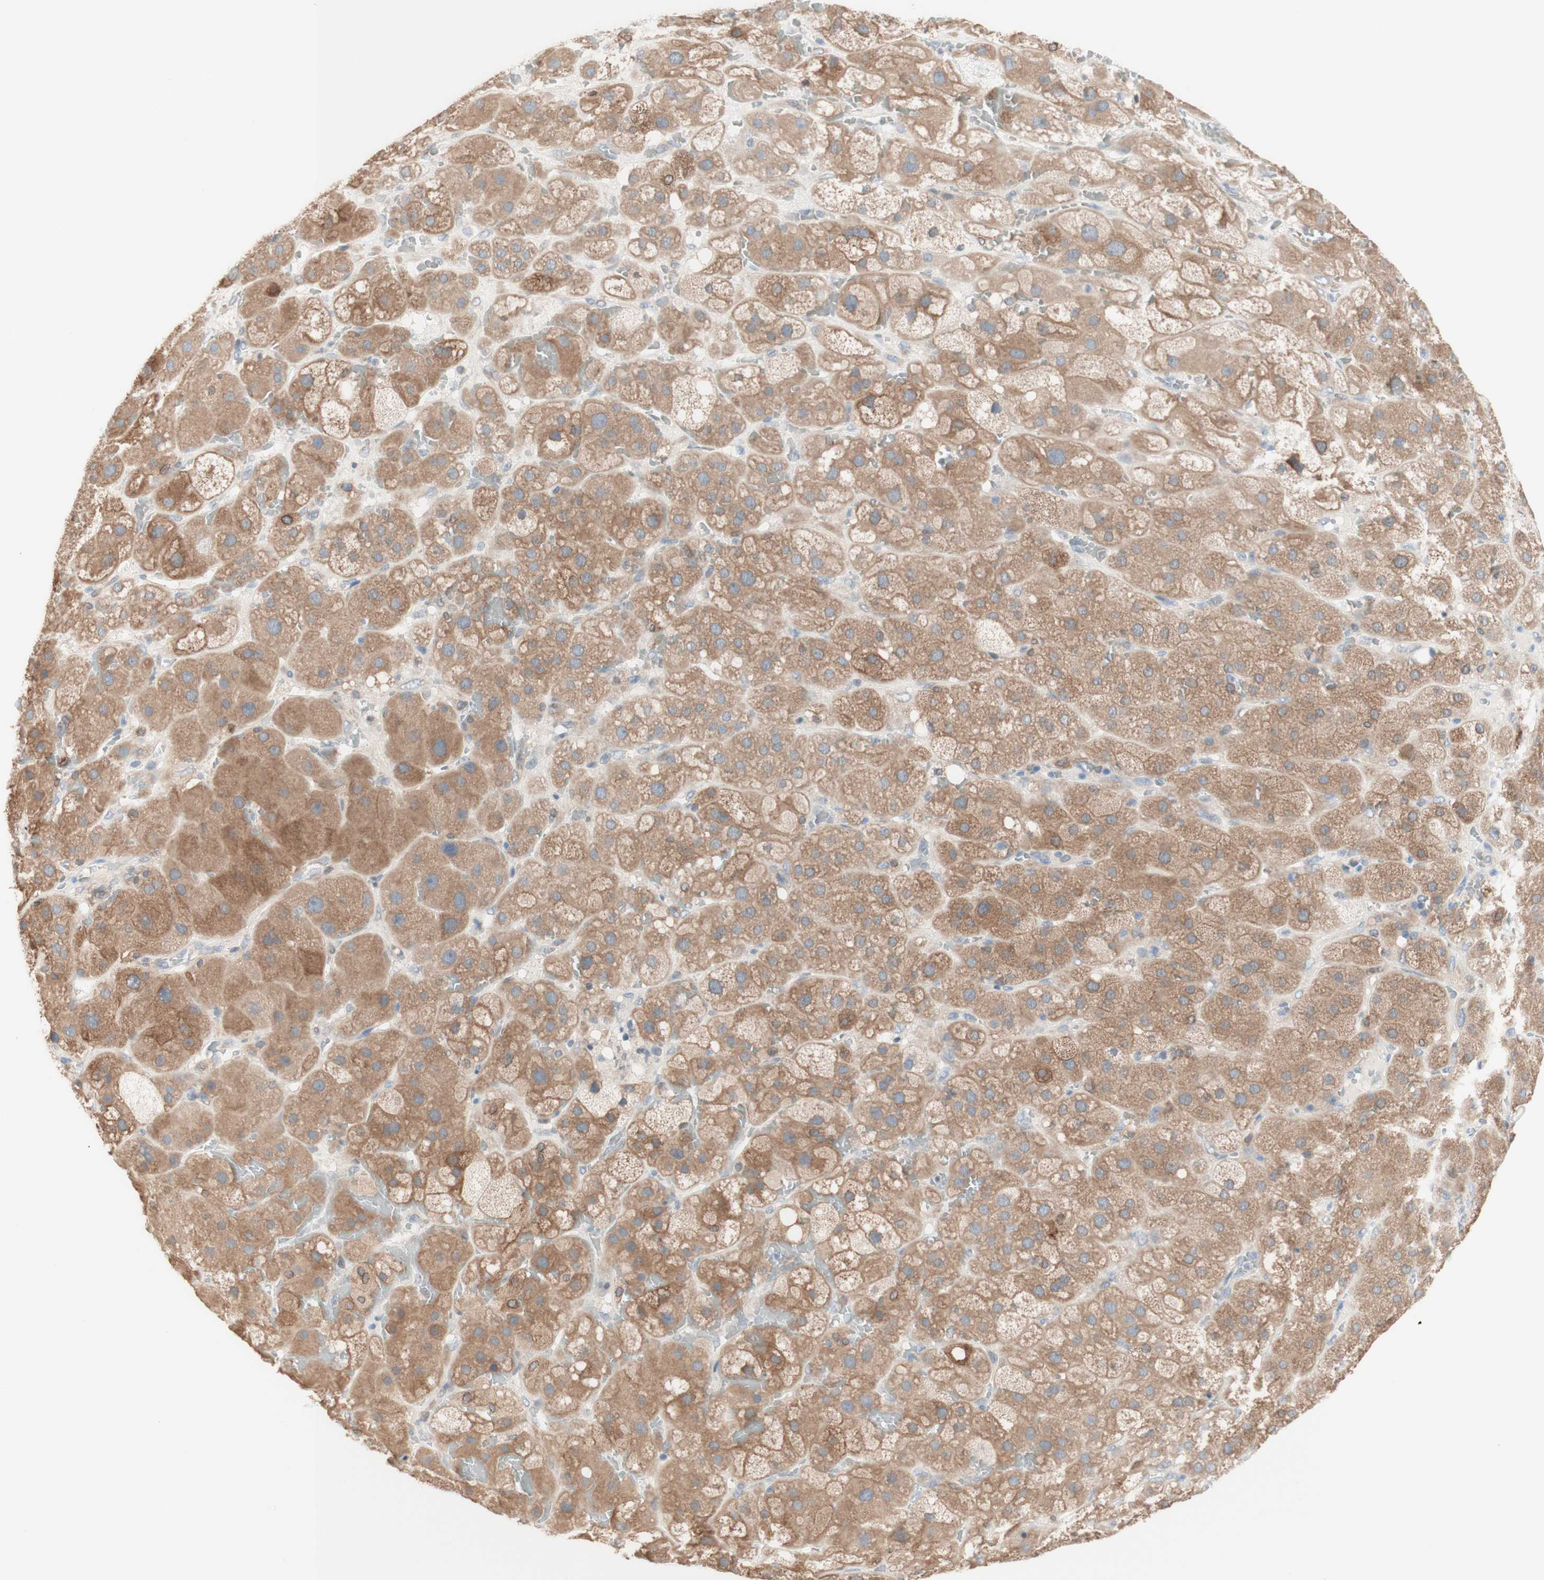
{"staining": {"intensity": "moderate", "quantity": ">75%", "location": "cytoplasmic/membranous"}, "tissue": "adrenal gland", "cell_type": "Glandular cells", "image_type": "normal", "snomed": [{"axis": "morphology", "description": "Normal tissue, NOS"}, {"axis": "topography", "description": "Adrenal gland"}], "caption": "A brown stain shows moderate cytoplasmic/membranous expression of a protein in glandular cells of unremarkable adrenal gland.", "gene": "COMT", "patient": {"sex": "female", "age": 47}}